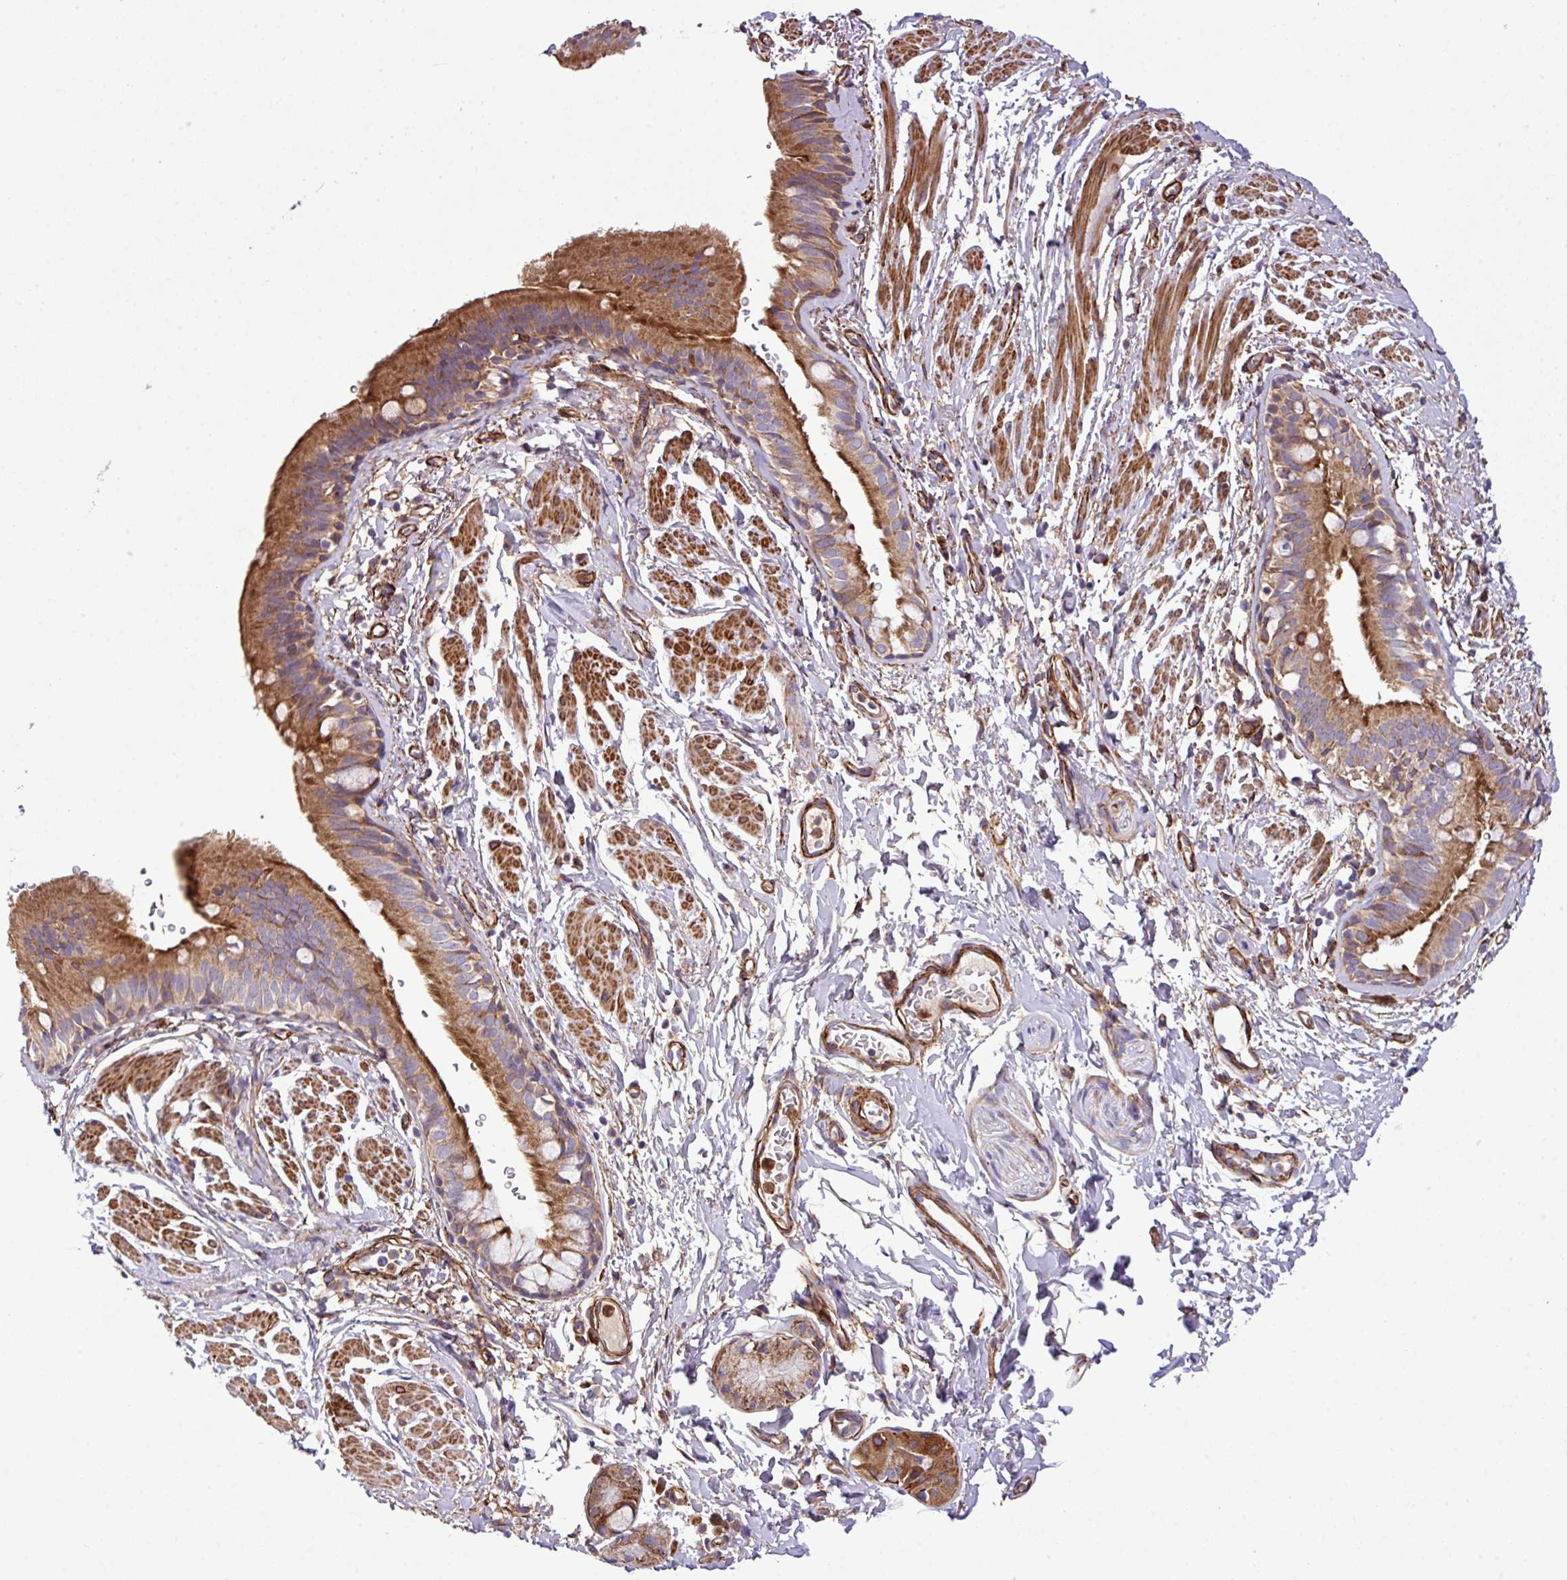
{"staining": {"intensity": "moderate", "quantity": ">75%", "location": "cytoplasmic/membranous"}, "tissue": "bronchus", "cell_type": "Respiratory epithelial cells", "image_type": "normal", "snomed": [{"axis": "morphology", "description": "Normal tissue, NOS"}, {"axis": "topography", "description": "Bronchus"}], "caption": "Unremarkable bronchus exhibits moderate cytoplasmic/membranous staining in about >75% of respiratory epithelial cells, visualized by immunohistochemistry. (Stains: DAB (3,3'-diaminobenzidine) in brown, nuclei in blue, Microscopy: brightfield microscopy at high magnification).", "gene": "FAM47E", "patient": {"sex": "male", "age": 67}}